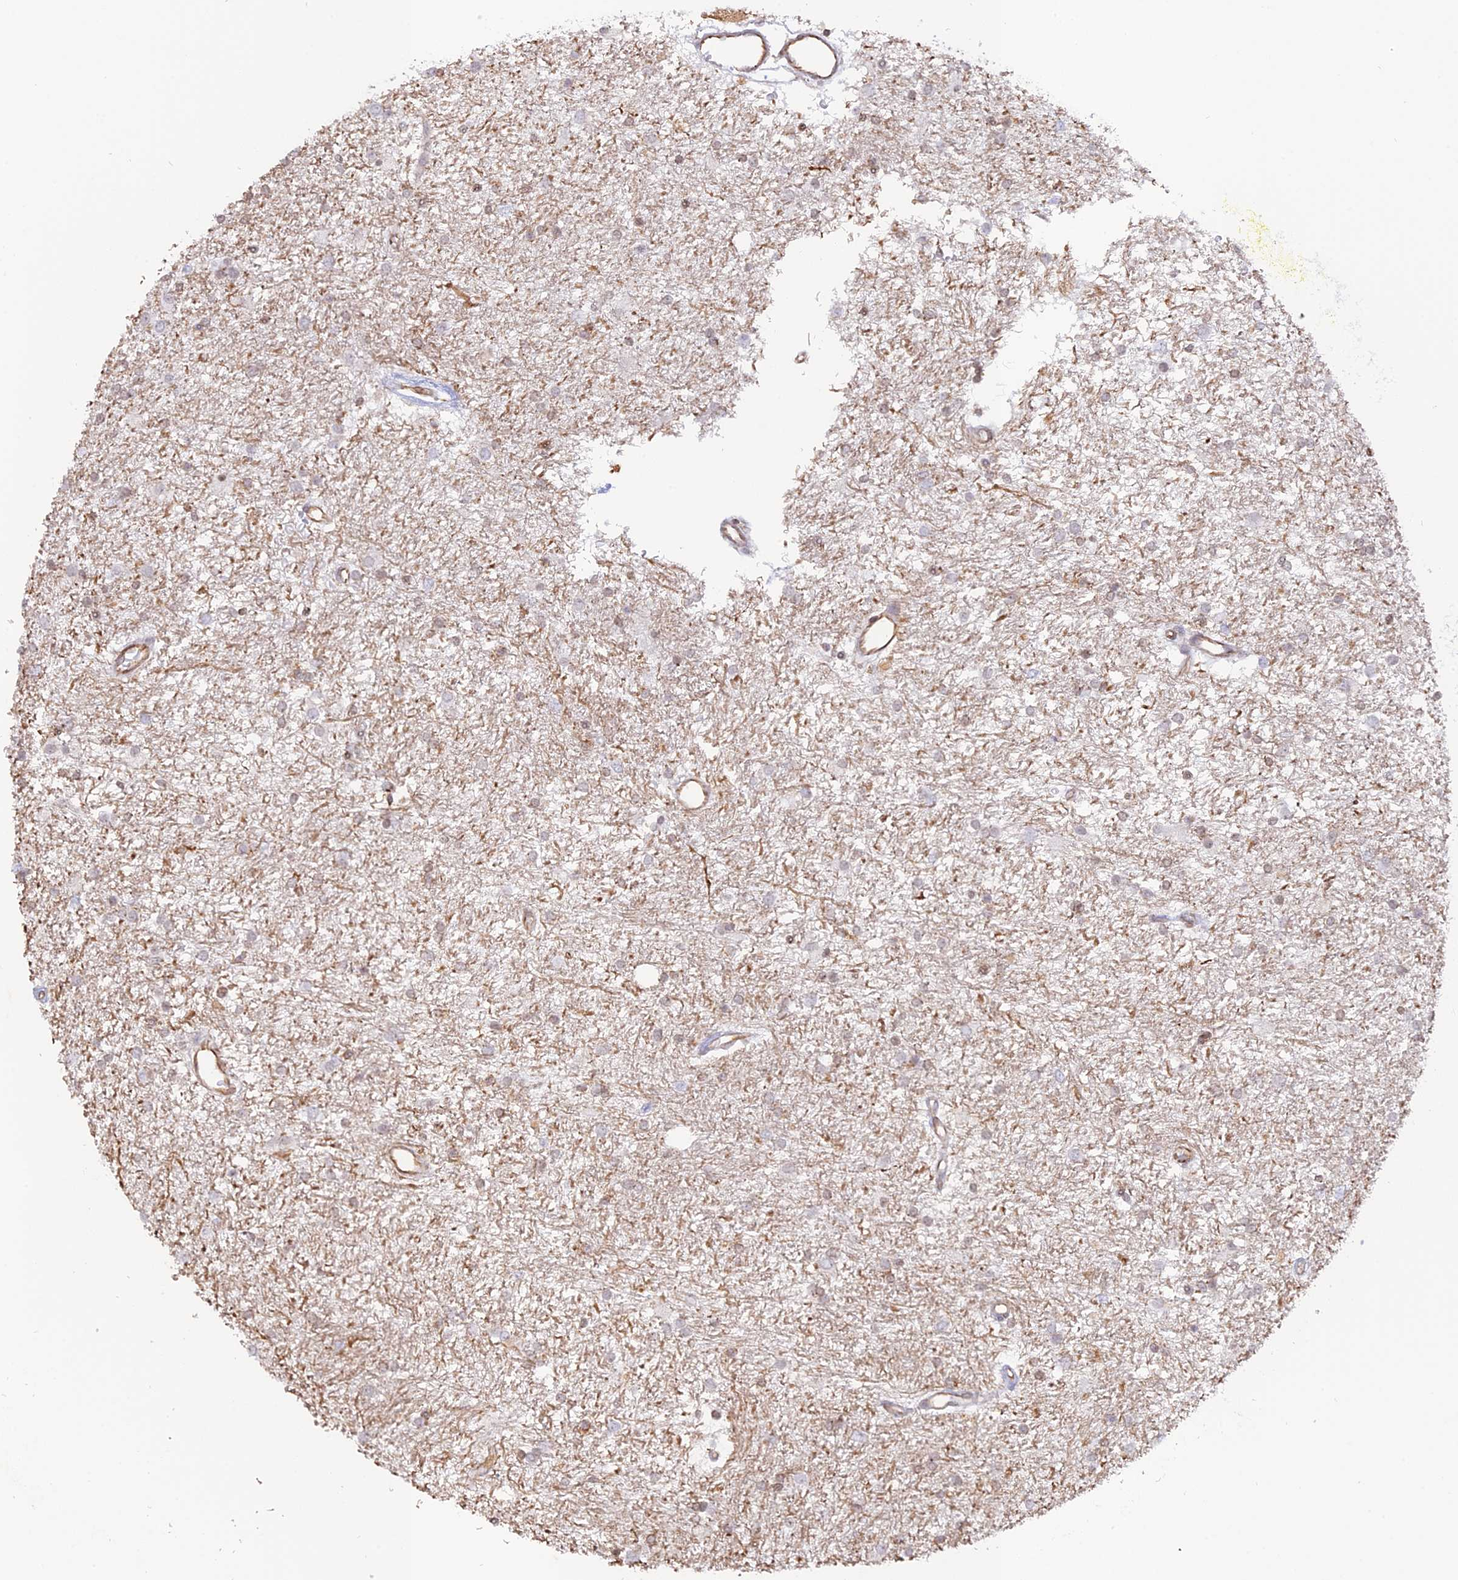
{"staining": {"intensity": "negative", "quantity": "none", "location": "none"}, "tissue": "glioma", "cell_type": "Tumor cells", "image_type": "cancer", "snomed": [{"axis": "morphology", "description": "Glioma, malignant, High grade"}, {"axis": "topography", "description": "Brain"}], "caption": "Malignant glioma (high-grade) was stained to show a protein in brown. There is no significant positivity in tumor cells.", "gene": "APOBR", "patient": {"sex": "male", "age": 77}}